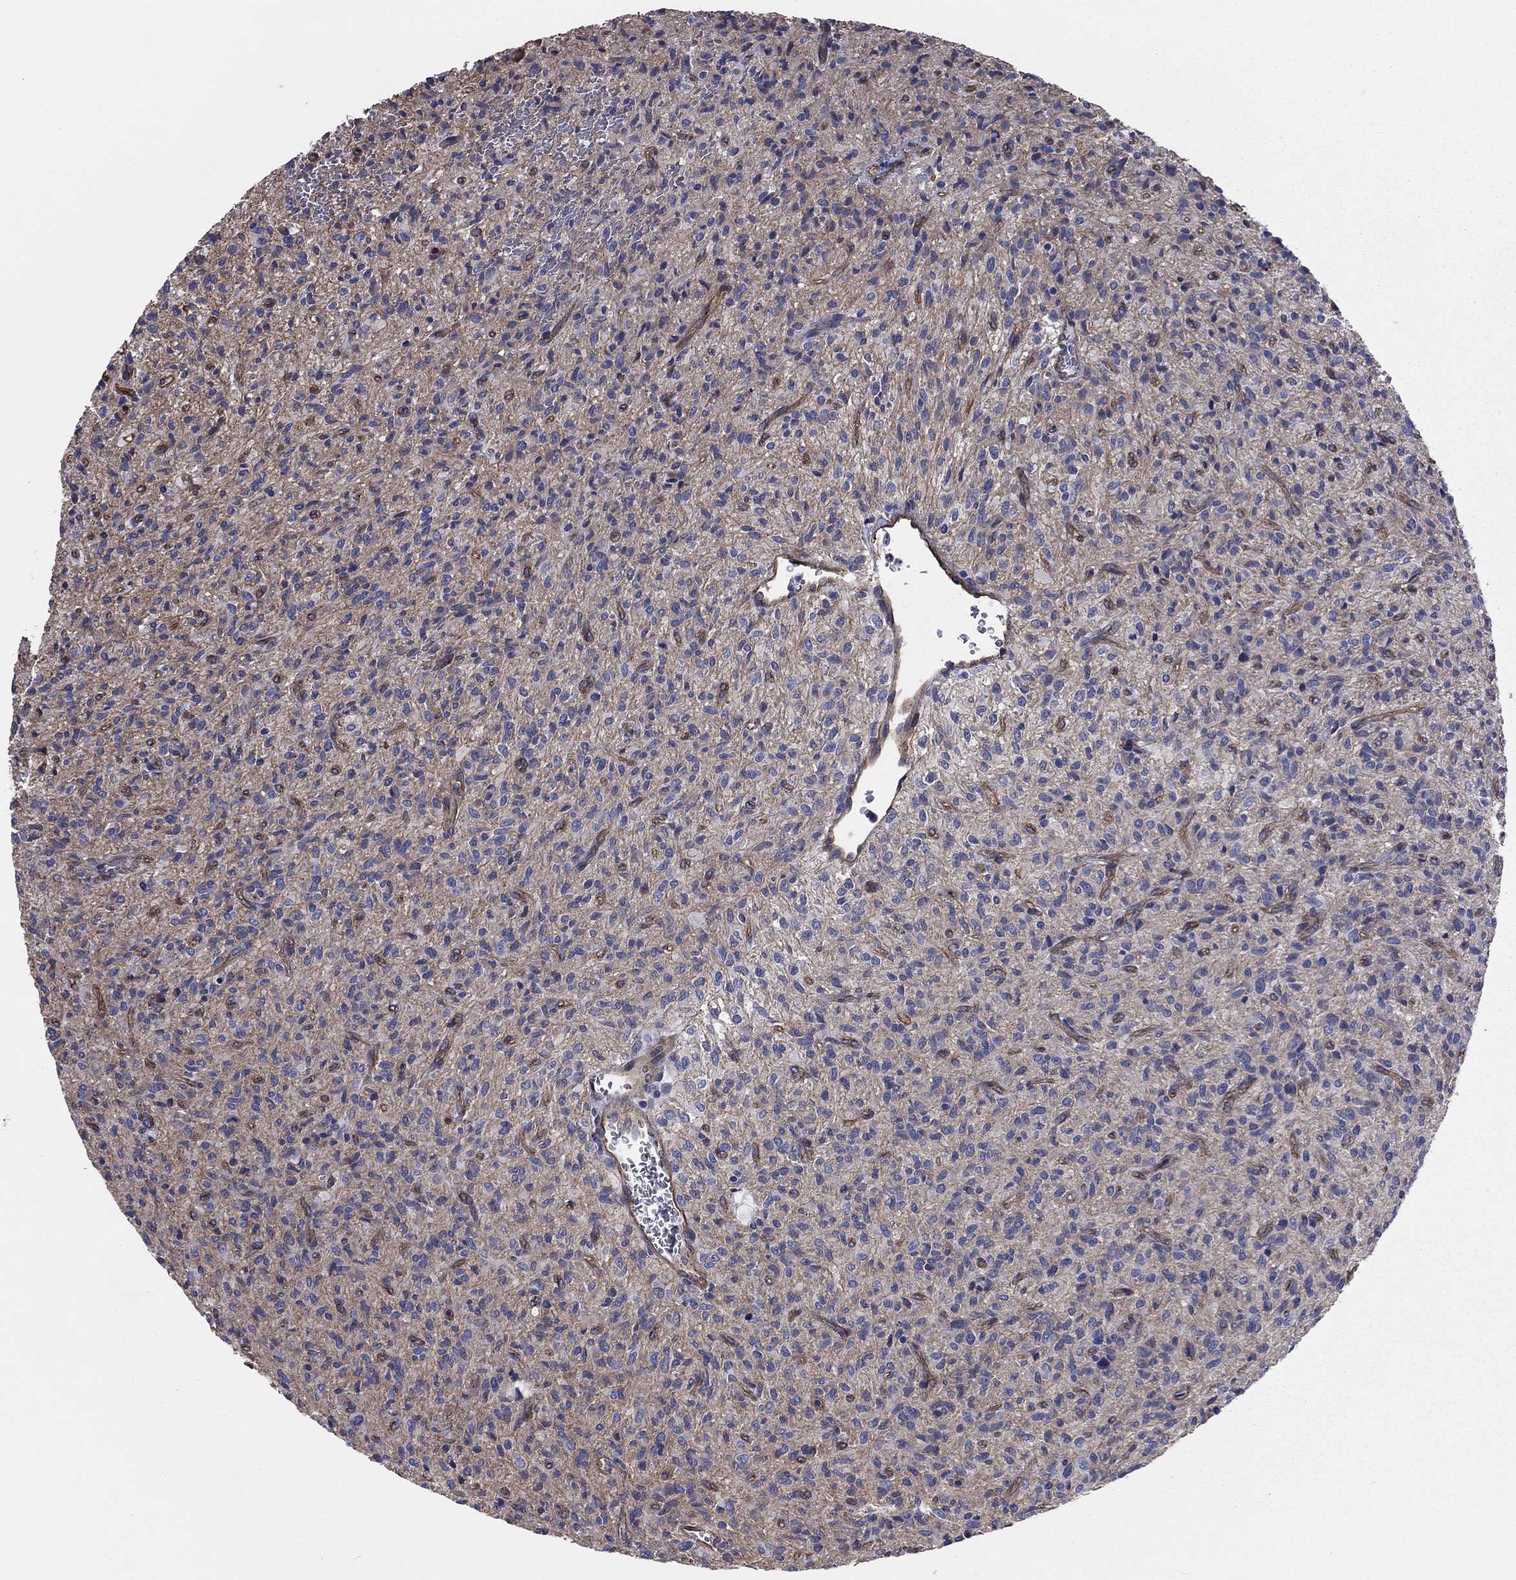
{"staining": {"intensity": "negative", "quantity": "none", "location": "none"}, "tissue": "glioma", "cell_type": "Tumor cells", "image_type": "cancer", "snomed": [{"axis": "morphology", "description": "Glioma, malignant, High grade"}, {"axis": "topography", "description": "Brain"}], "caption": "Malignant high-grade glioma was stained to show a protein in brown. There is no significant expression in tumor cells. (DAB IHC with hematoxylin counter stain).", "gene": "TCHH", "patient": {"sex": "male", "age": 64}}